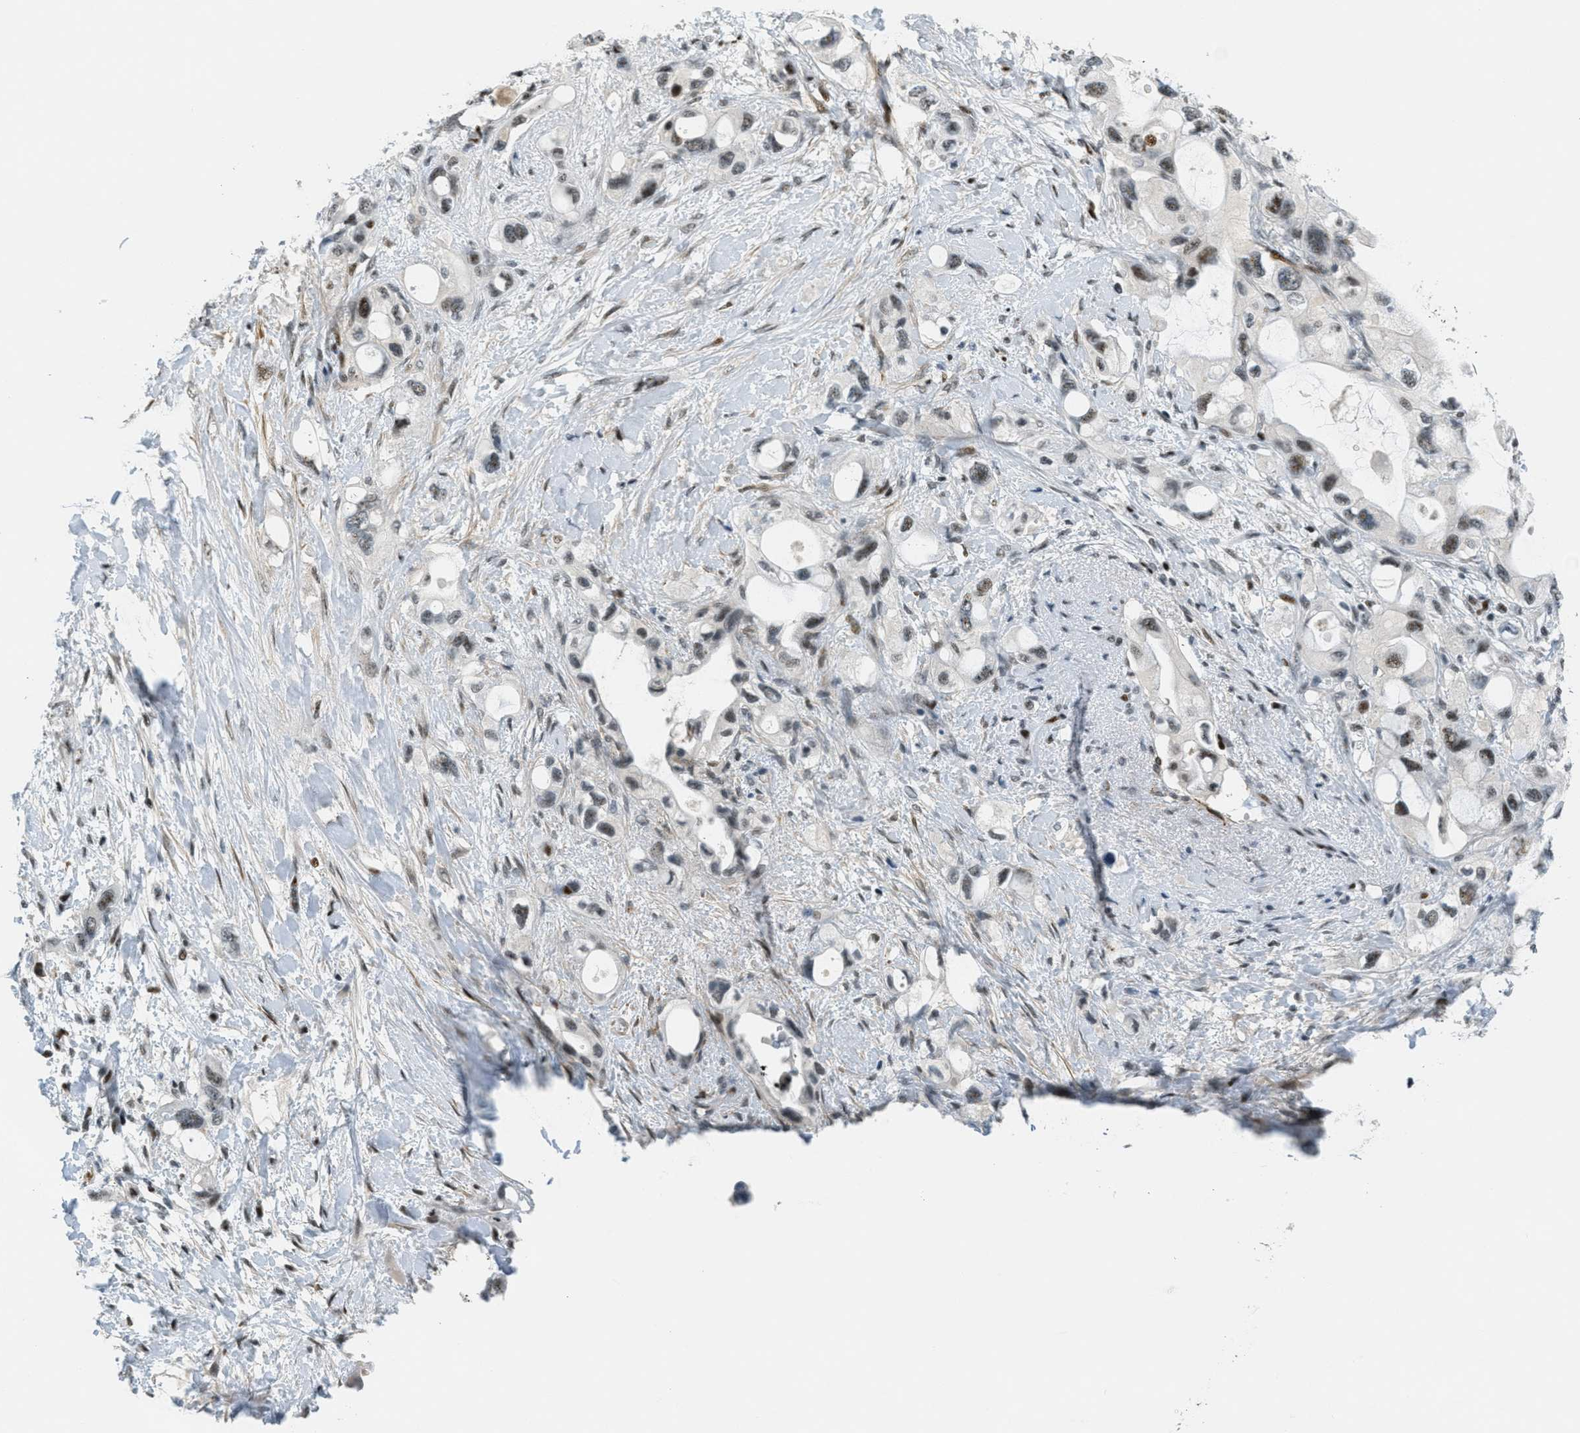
{"staining": {"intensity": "negative", "quantity": "none", "location": "none"}, "tissue": "pancreatic cancer", "cell_type": "Tumor cells", "image_type": "cancer", "snomed": [{"axis": "morphology", "description": "Adenocarcinoma, NOS"}, {"axis": "topography", "description": "Pancreas"}], "caption": "An IHC image of adenocarcinoma (pancreatic) is shown. There is no staining in tumor cells of adenocarcinoma (pancreatic).", "gene": "ZDHHC23", "patient": {"sex": "female", "age": 56}}